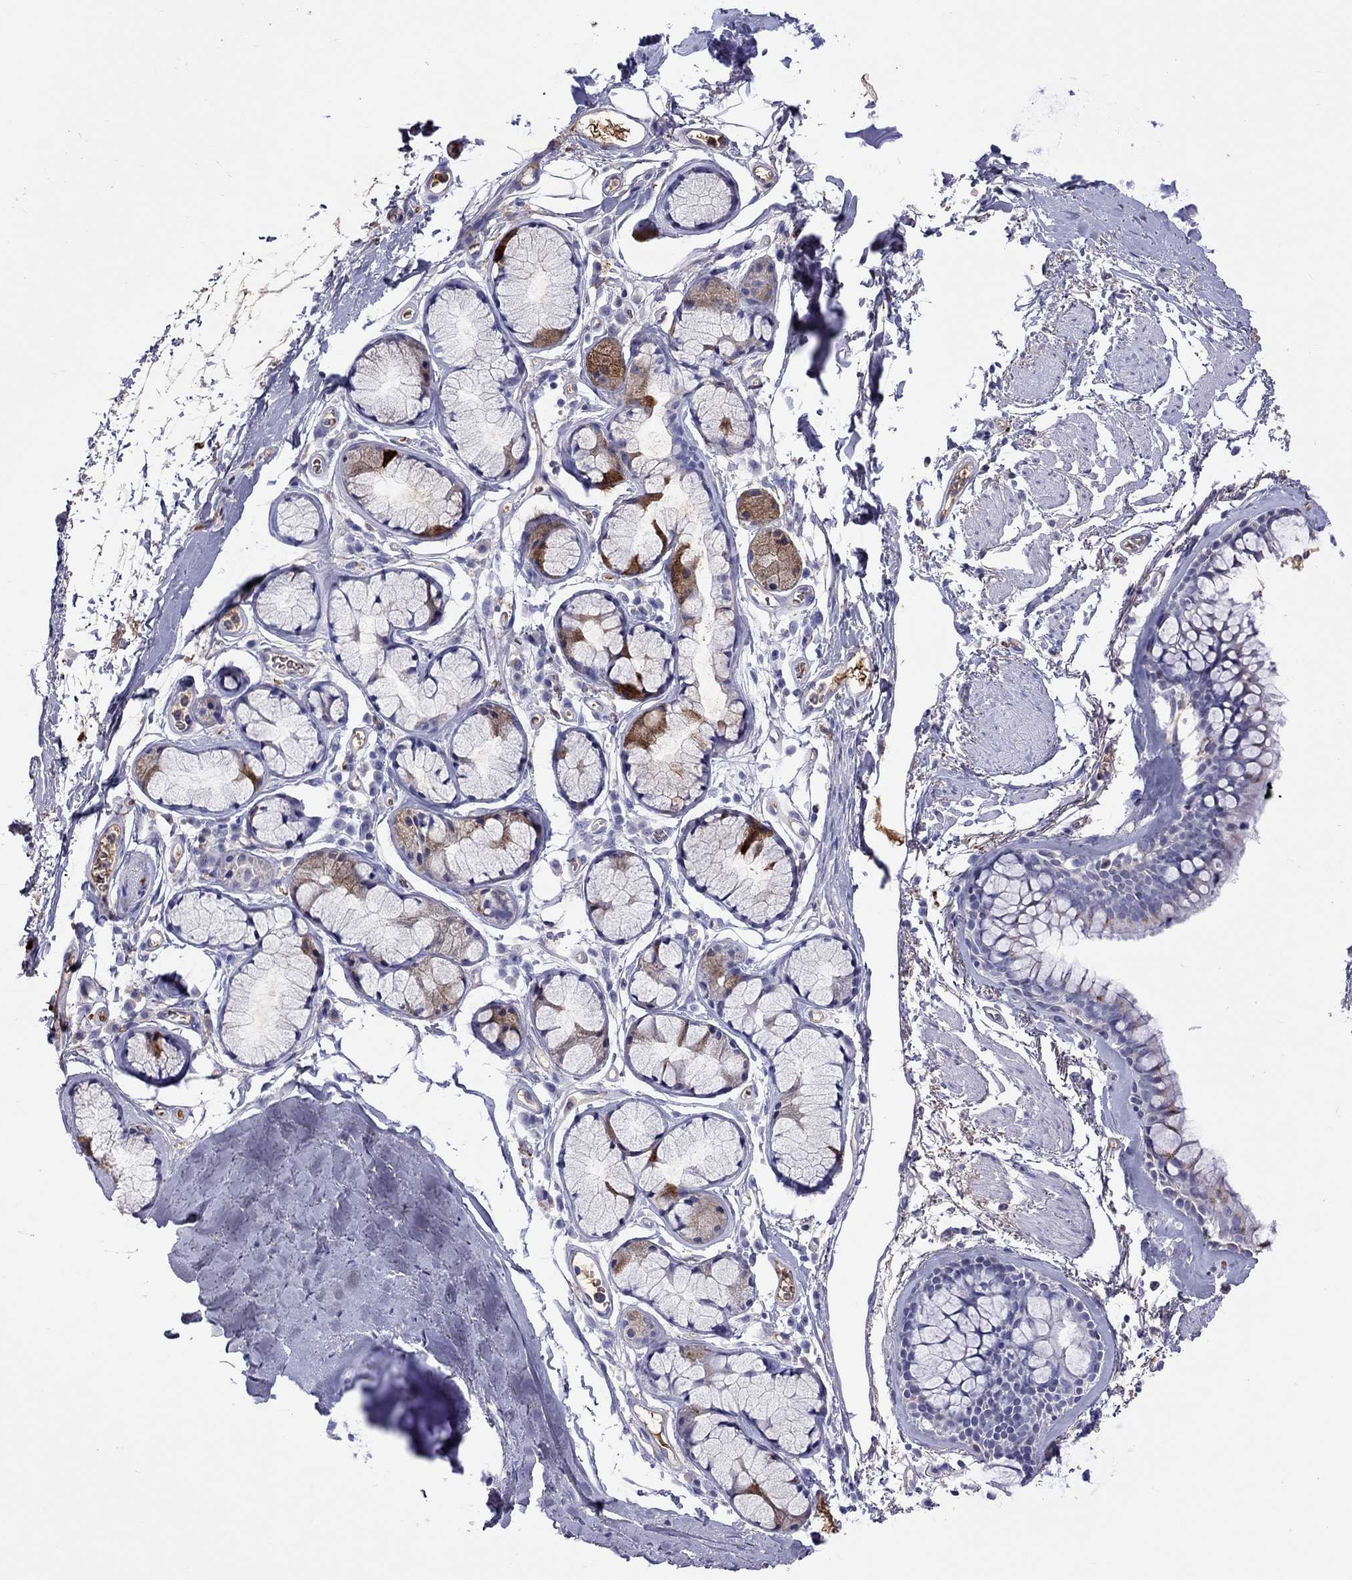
{"staining": {"intensity": "negative", "quantity": "none", "location": "none"}, "tissue": "bronchus", "cell_type": "Respiratory epithelial cells", "image_type": "normal", "snomed": [{"axis": "morphology", "description": "Normal tissue, NOS"}, {"axis": "morphology", "description": "Squamous cell carcinoma, NOS"}, {"axis": "topography", "description": "Cartilage tissue"}, {"axis": "topography", "description": "Bronchus"}], "caption": "This is an immunohistochemistry (IHC) histopathology image of benign human bronchus. There is no expression in respiratory epithelial cells.", "gene": "SERPINA3", "patient": {"sex": "male", "age": 72}}